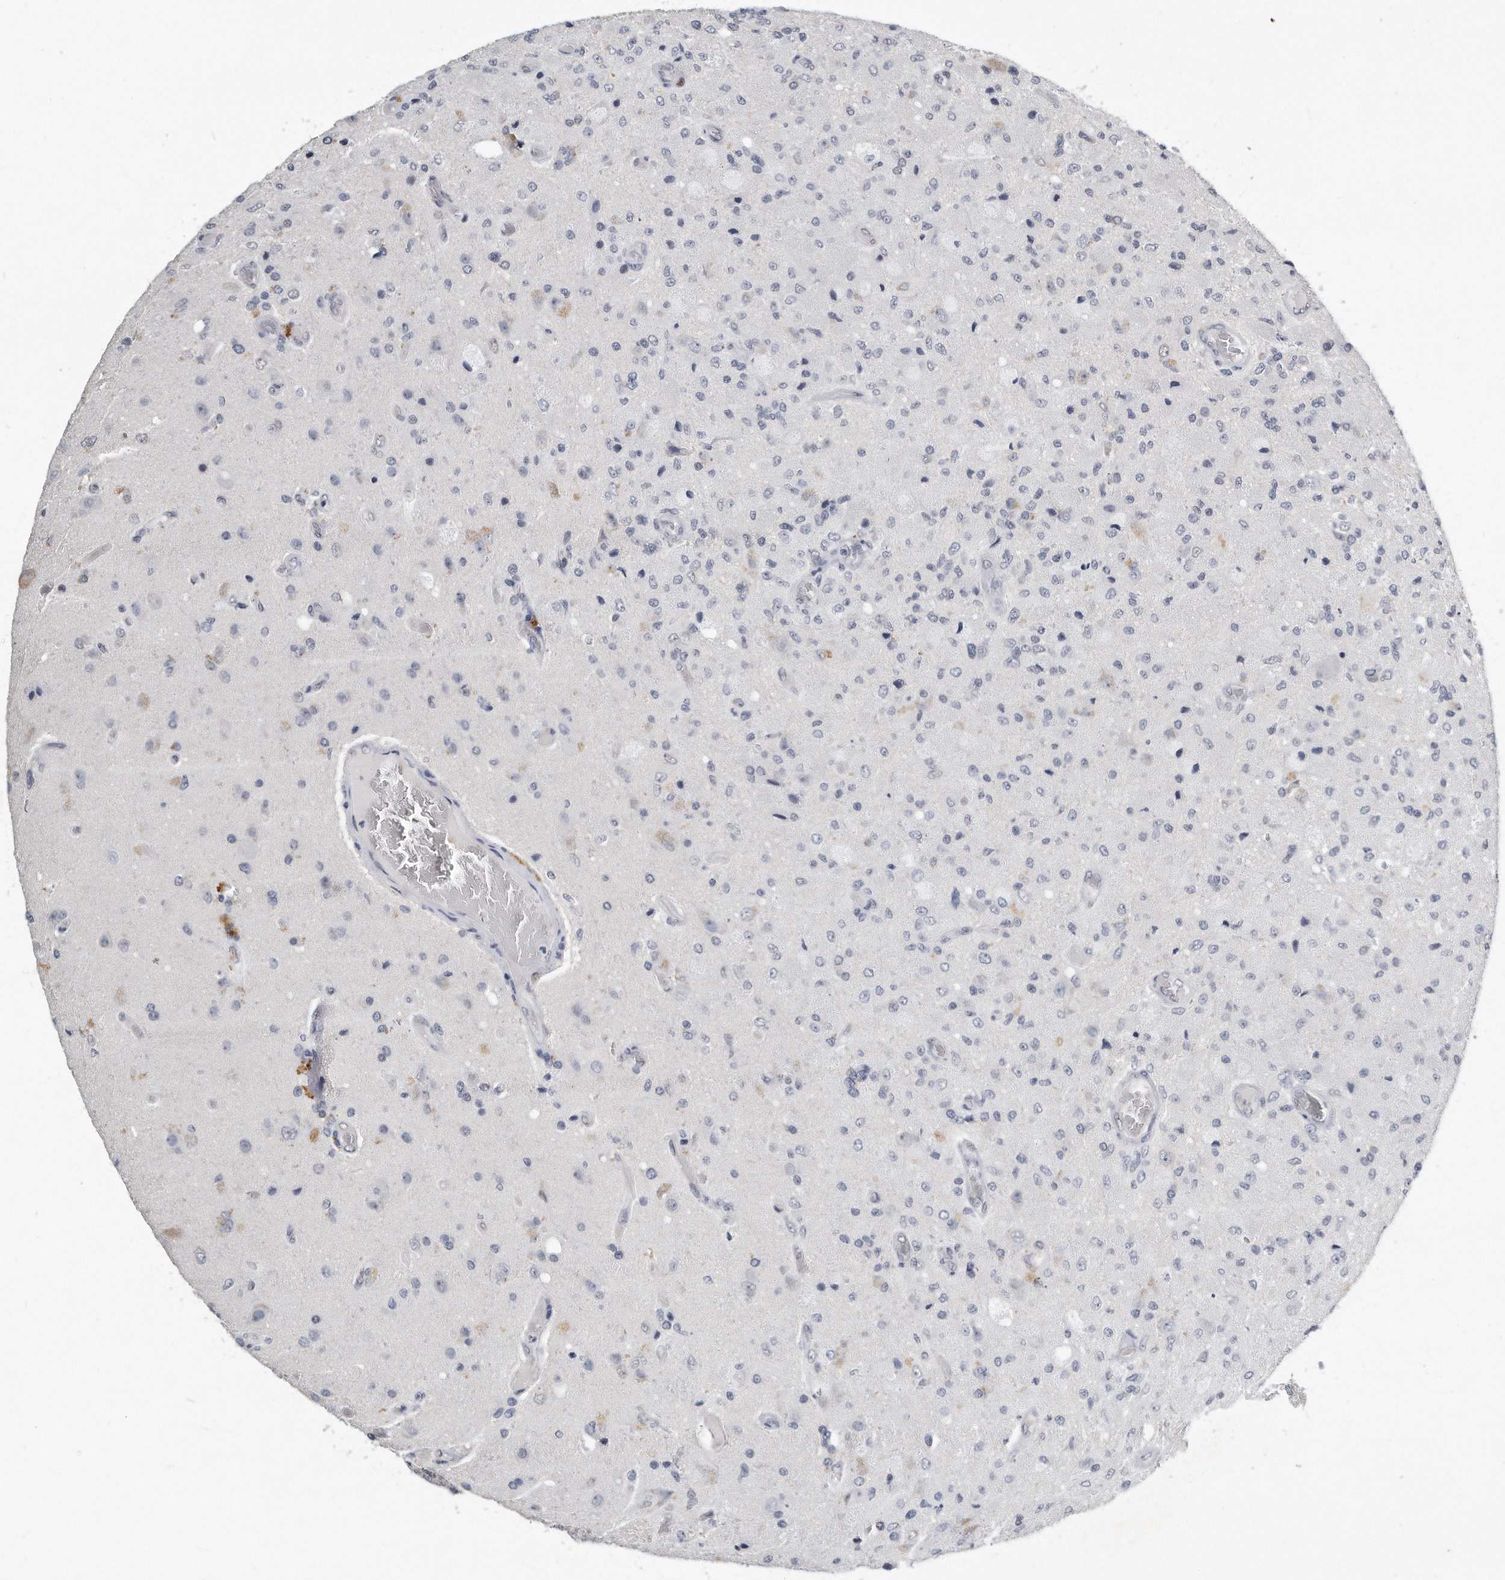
{"staining": {"intensity": "negative", "quantity": "none", "location": "none"}, "tissue": "glioma", "cell_type": "Tumor cells", "image_type": "cancer", "snomed": [{"axis": "morphology", "description": "Normal tissue, NOS"}, {"axis": "morphology", "description": "Glioma, malignant, High grade"}, {"axis": "topography", "description": "Cerebral cortex"}], "caption": "Tumor cells are negative for brown protein staining in malignant high-grade glioma.", "gene": "CTBP2", "patient": {"sex": "male", "age": 77}}